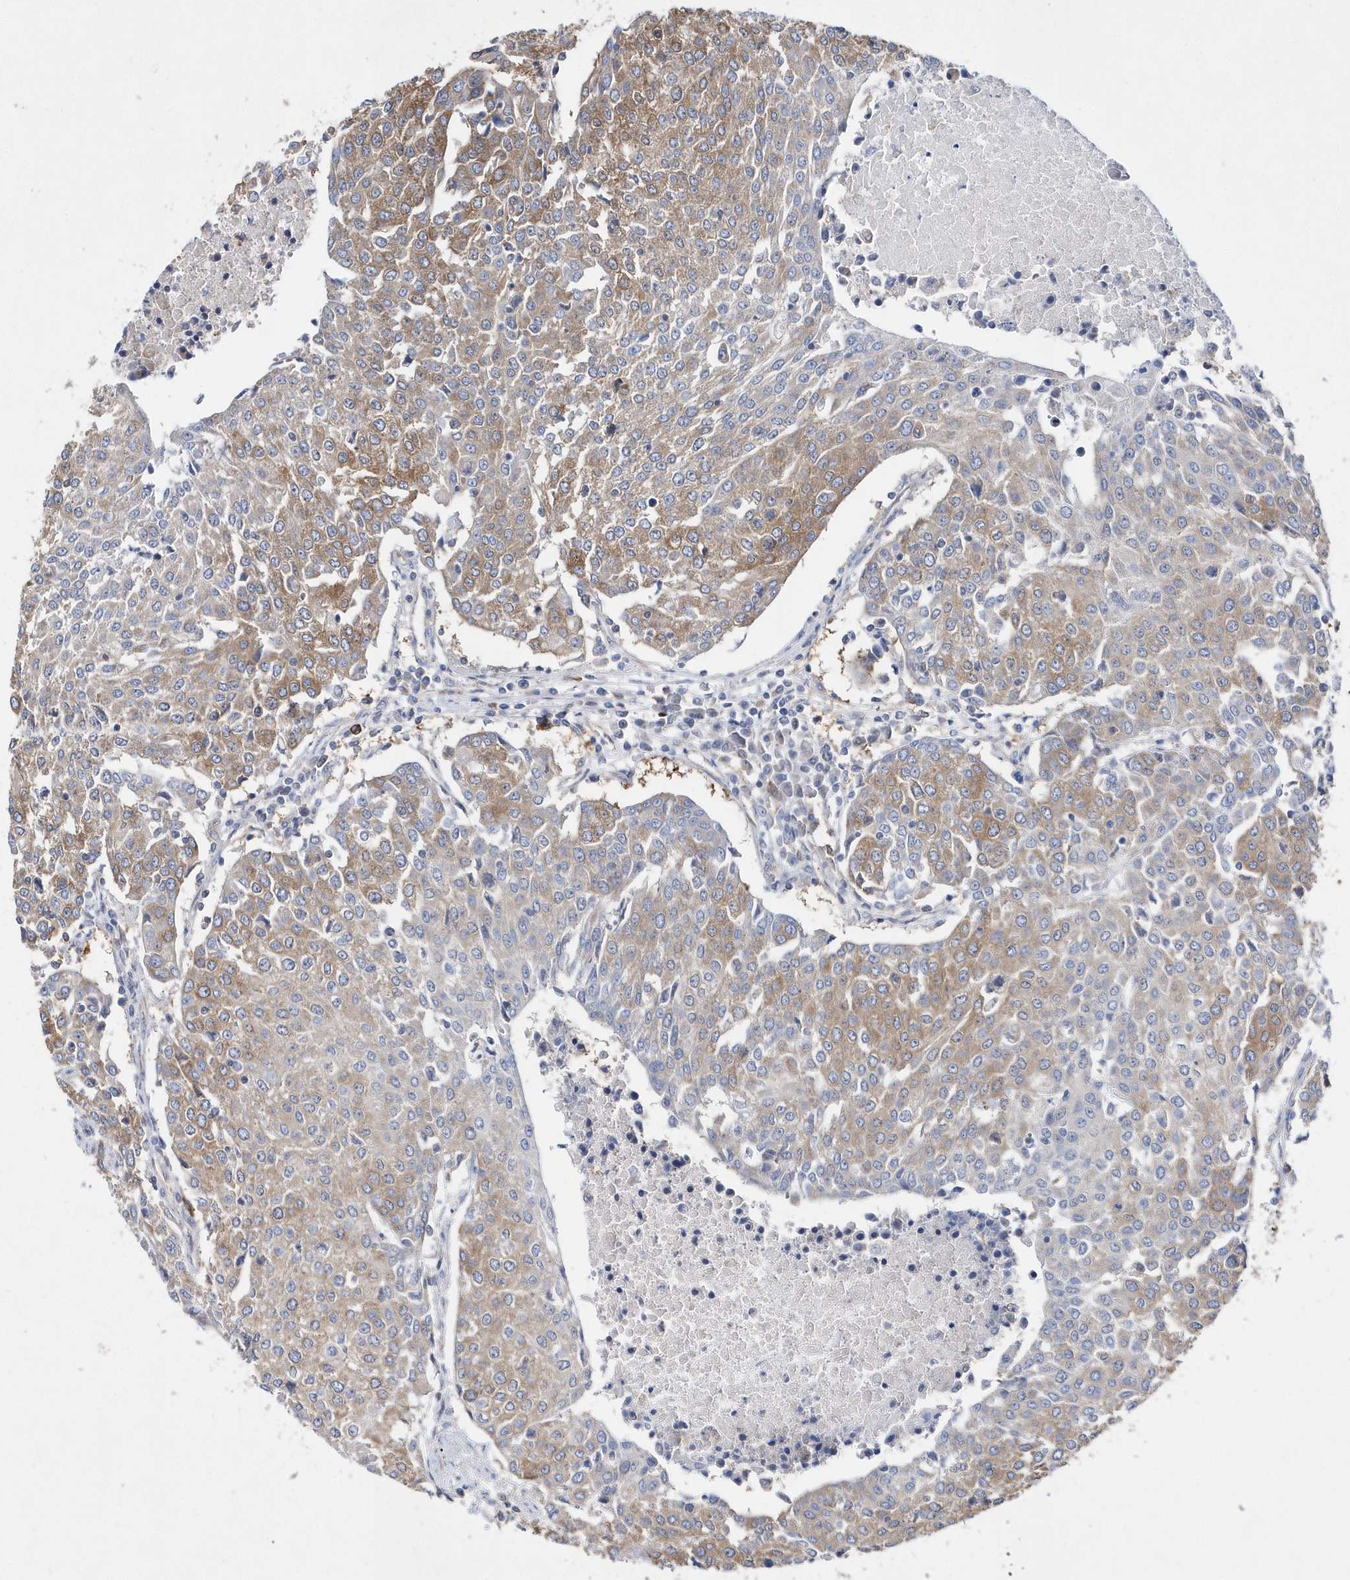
{"staining": {"intensity": "moderate", "quantity": "25%-75%", "location": "cytoplasmic/membranous"}, "tissue": "urothelial cancer", "cell_type": "Tumor cells", "image_type": "cancer", "snomed": [{"axis": "morphology", "description": "Urothelial carcinoma, High grade"}, {"axis": "topography", "description": "Urinary bladder"}], "caption": "Immunohistochemical staining of human urothelial cancer reveals medium levels of moderate cytoplasmic/membranous staining in approximately 25%-75% of tumor cells. (Stains: DAB in brown, nuclei in blue, Microscopy: brightfield microscopy at high magnification).", "gene": "JKAMP", "patient": {"sex": "female", "age": 85}}